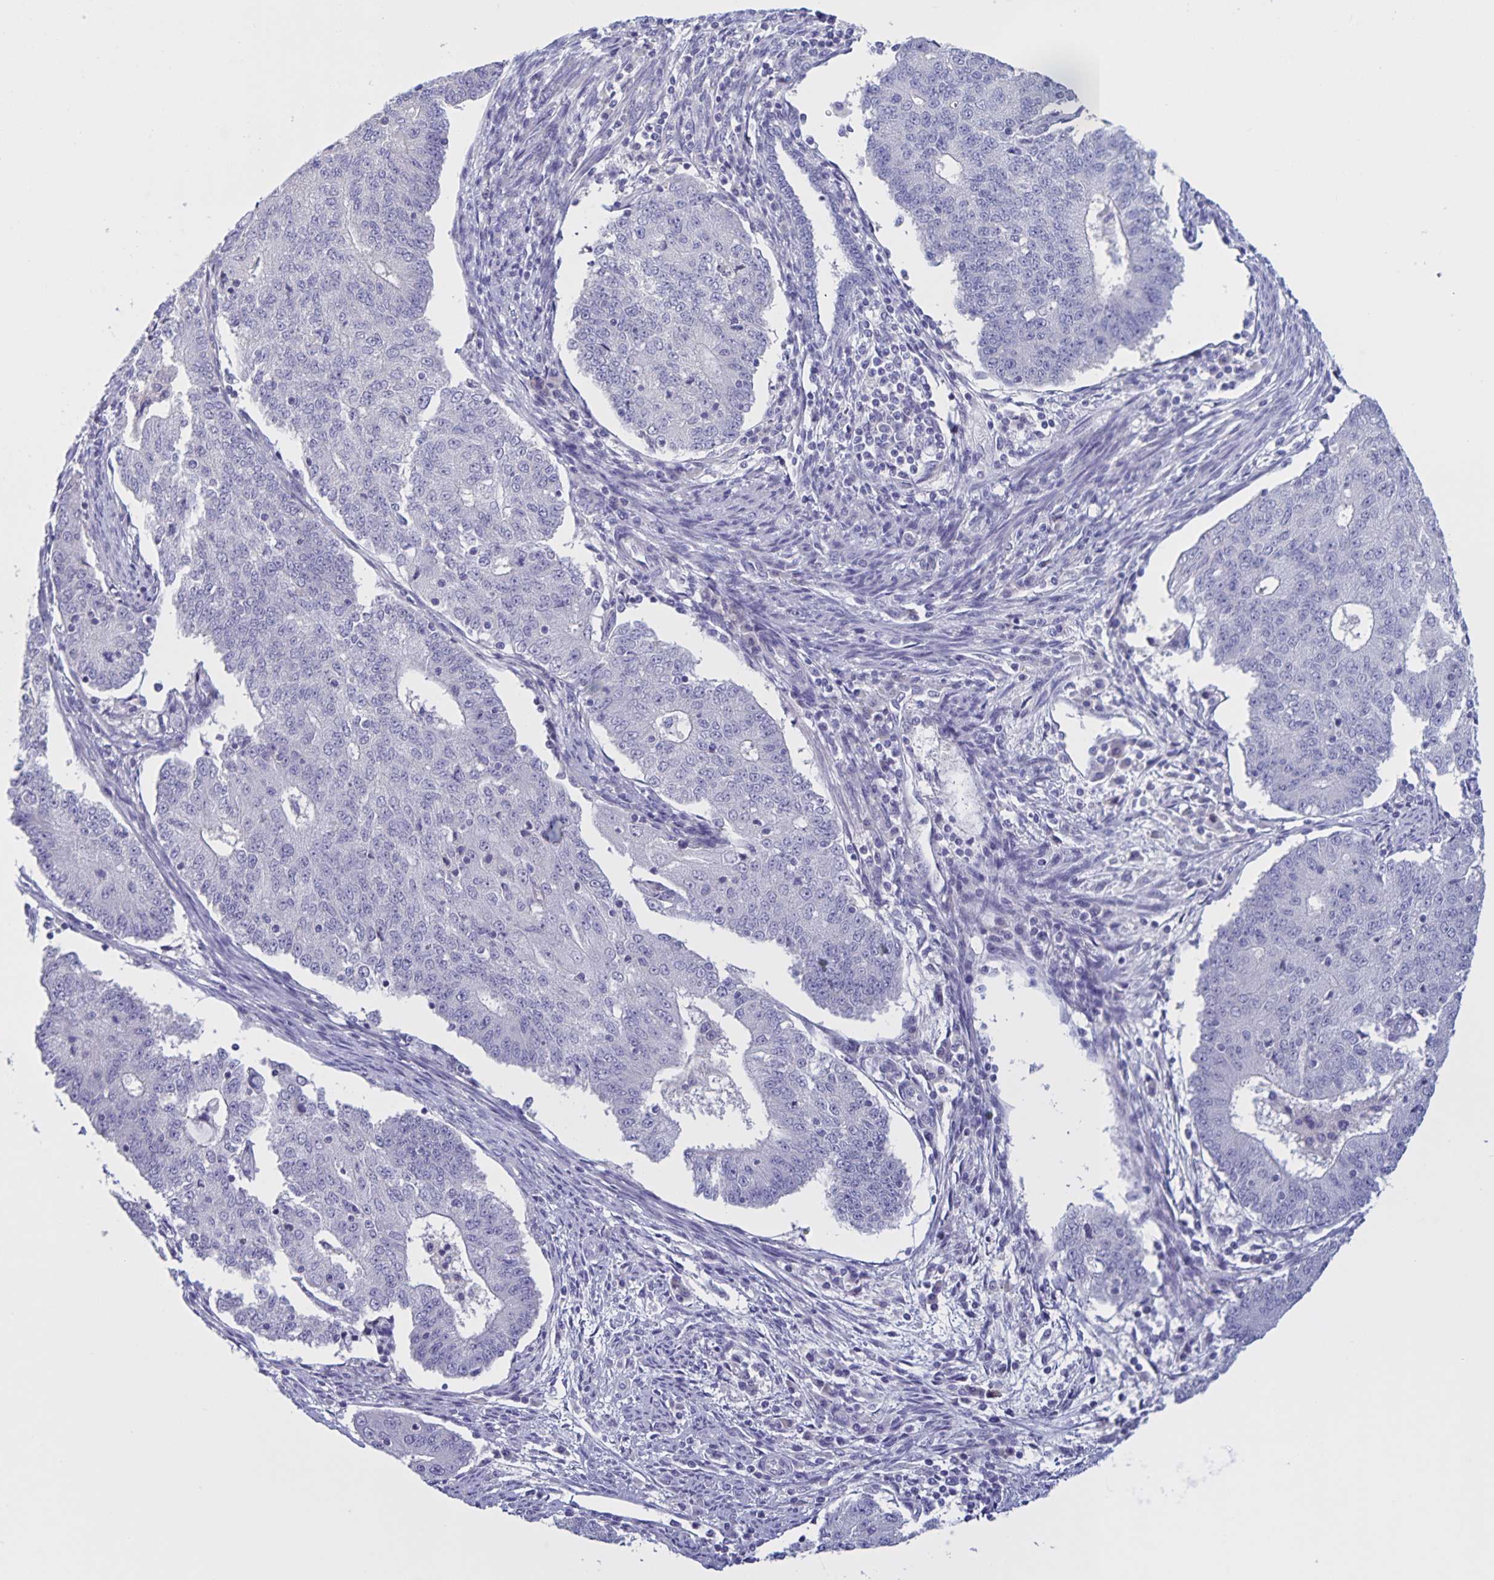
{"staining": {"intensity": "negative", "quantity": "none", "location": "none"}, "tissue": "endometrial cancer", "cell_type": "Tumor cells", "image_type": "cancer", "snomed": [{"axis": "morphology", "description": "Adenocarcinoma, NOS"}, {"axis": "topography", "description": "Endometrium"}], "caption": "Image shows no protein staining in tumor cells of endometrial cancer (adenocarcinoma) tissue. (Brightfield microscopy of DAB immunohistochemistry (IHC) at high magnification).", "gene": "DMGDH", "patient": {"sex": "female", "age": 56}}